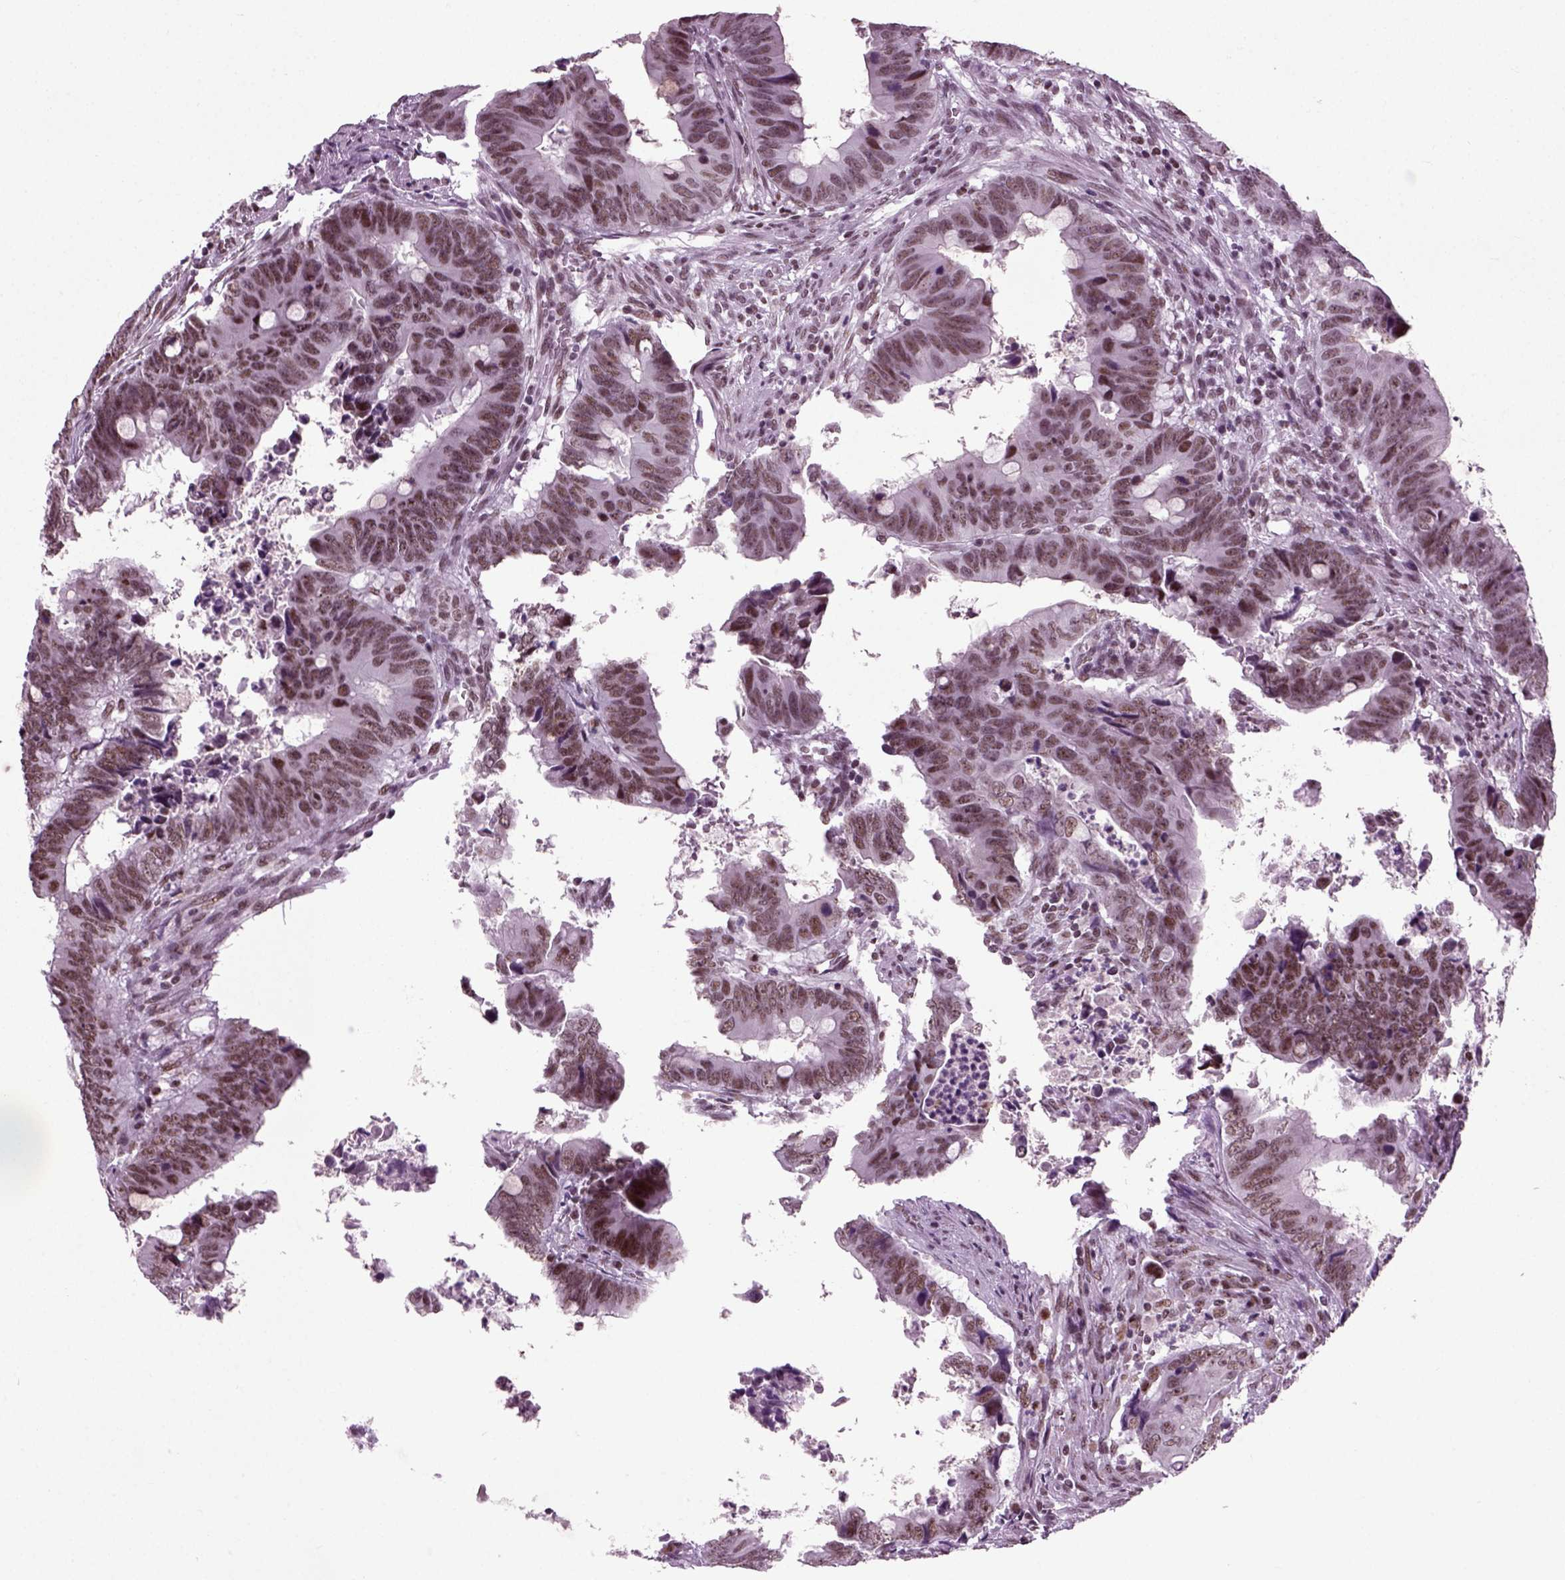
{"staining": {"intensity": "weak", "quantity": ">75%", "location": "nuclear"}, "tissue": "colorectal cancer", "cell_type": "Tumor cells", "image_type": "cancer", "snomed": [{"axis": "morphology", "description": "Adenocarcinoma, NOS"}, {"axis": "topography", "description": "Colon"}], "caption": "This is a micrograph of immunohistochemistry (IHC) staining of colorectal adenocarcinoma, which shows weak positivity in the nuclear of tumor cells.", "gene": "RCOR3", "patient": {"sex": "female", "age": 82}}